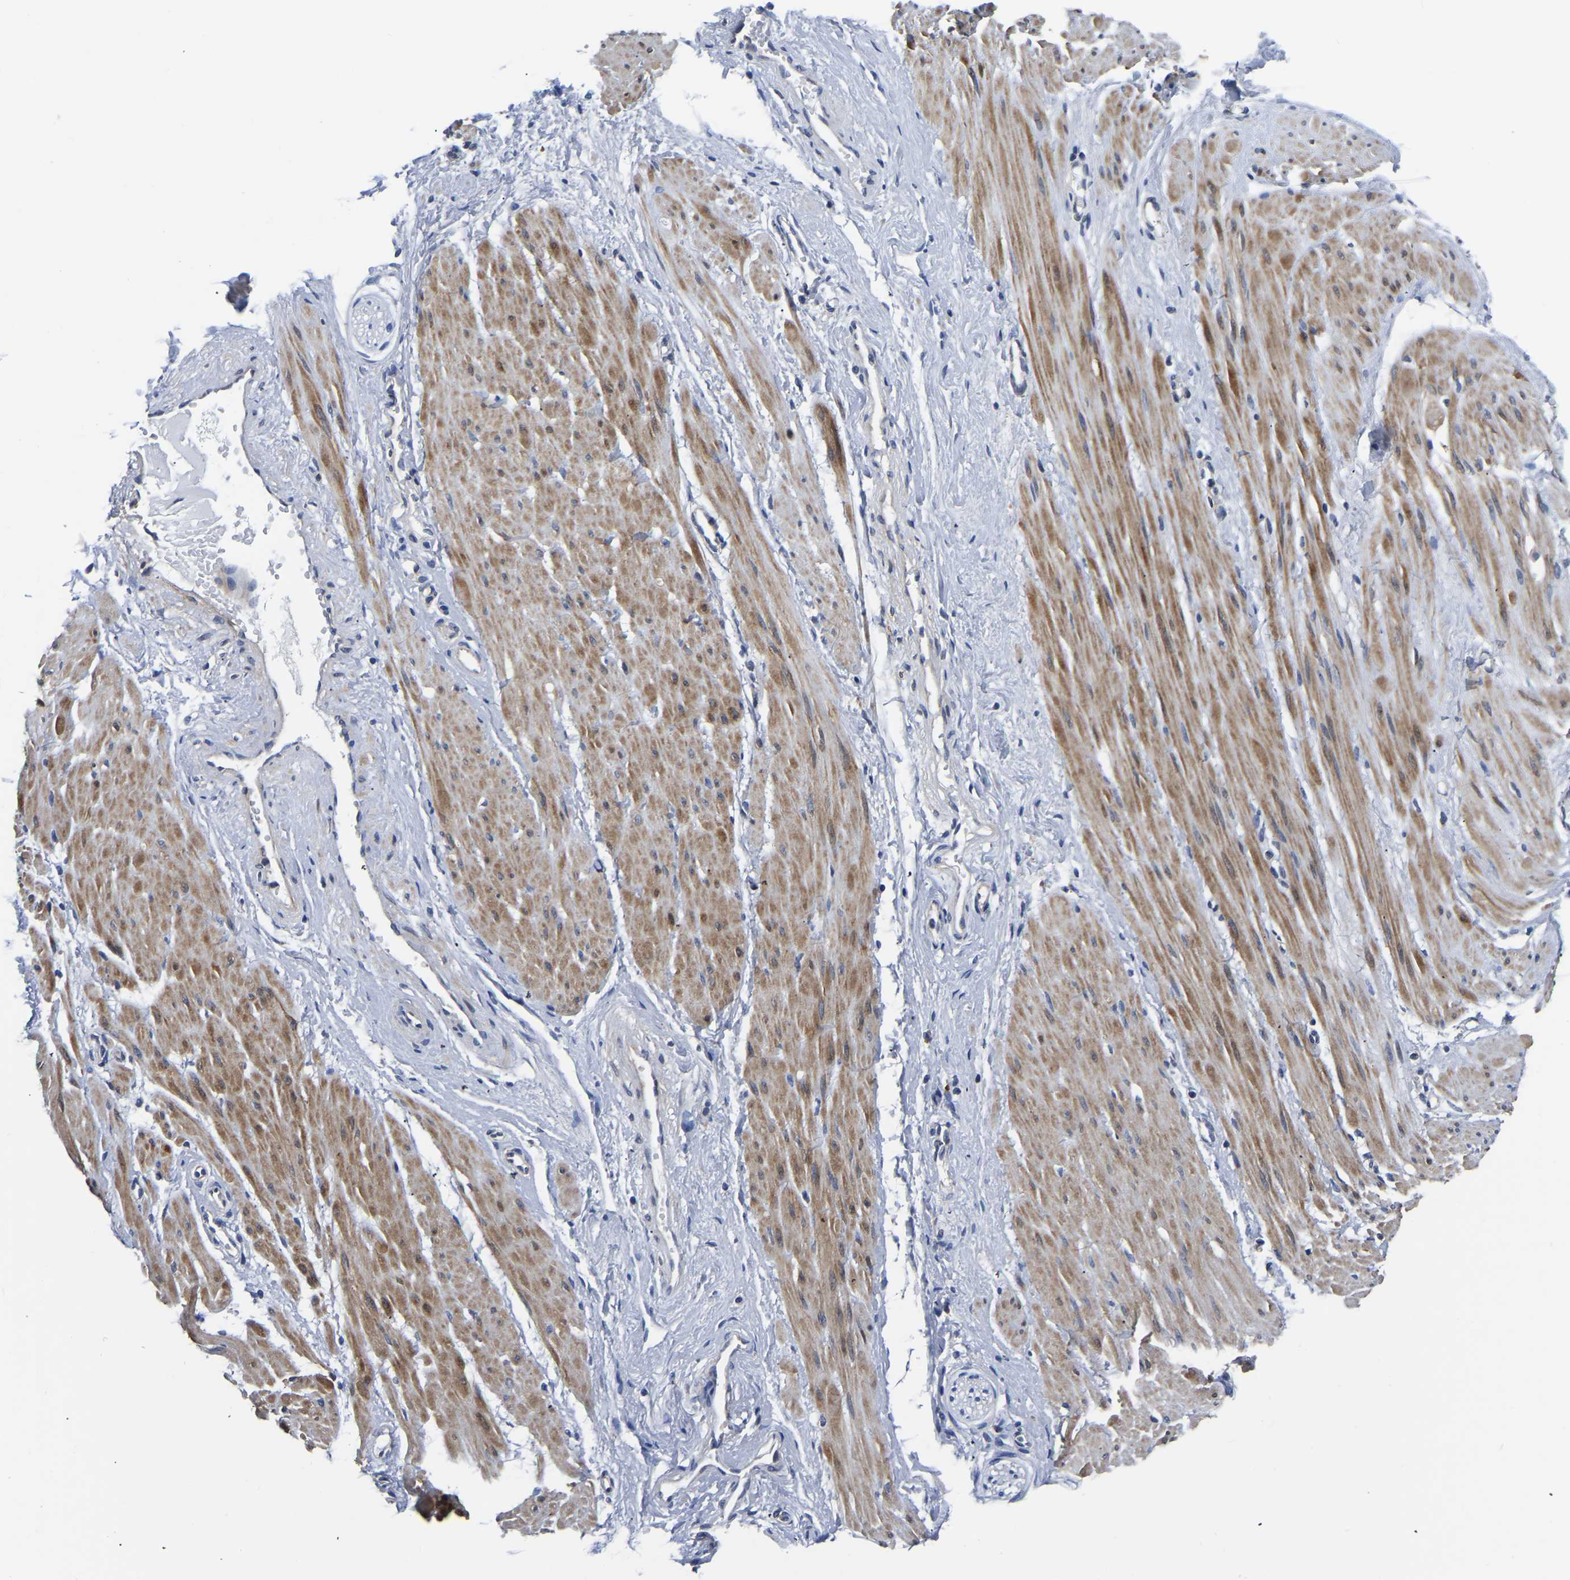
{"staining": {"intensity": "negative", "quantity": "none", "location": "none"}, "tissue": "adipose tissue", "cell_type": "Adipocytes", "image_type": "normal", "snomed": [{"axis": "morphology", "description": "Normal tissue, NOS"}, {"axis": "topography", "description": "Soft tissue"}, {"axis": "topography", "description": "Vascular tissue"}], "caption": "Adipocytes are negative for protein expression in benign human adipose tissue.", "gene": "PDLIM7", "patient": {"sex": "female", "age": 35}}